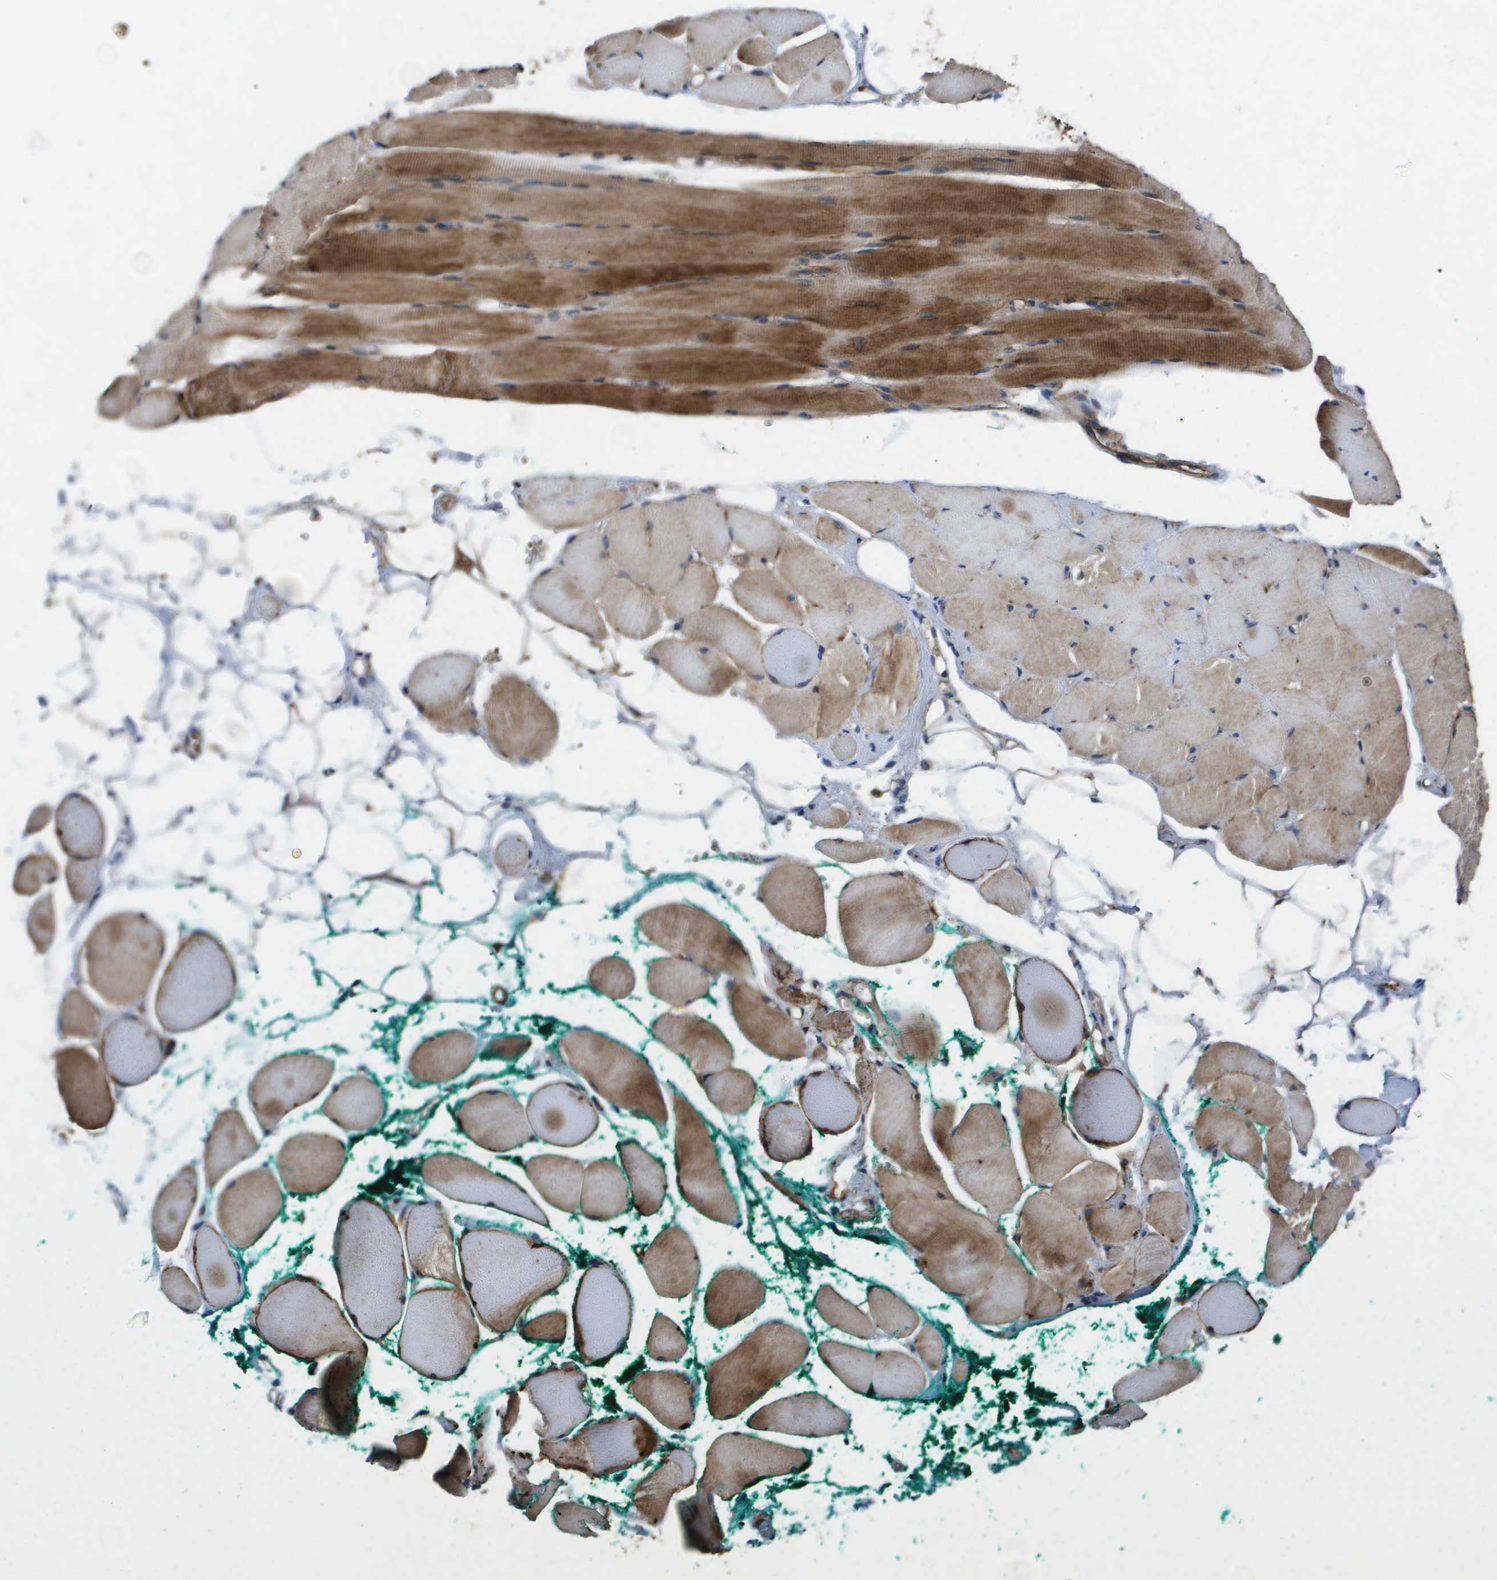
{"staining": {"intensity": "moderate", "quantity": "25%-75%", "location": "cytoplasmic/membranous"}, "tissue": "skeletal muscle", "cell_type": "Myocytes", "image_type": "normal", "snomed": [{"axis": "morphology", "description": "Normal tissue, NOS"}, {"axis": "topography", "description": "Skeletal muscle"}, {"axis": "topography", "description": "Peripheral nerve tissue"}], "caption": "This histopathology image reveals IHC staining of benign human skeletal muscle, with medium moderate cytoplasmic/membranous positivity in approximately 25%-75% of myocytes.", "gene": "ENTPD2", "patient": {"sex": "female", "age": 84}}